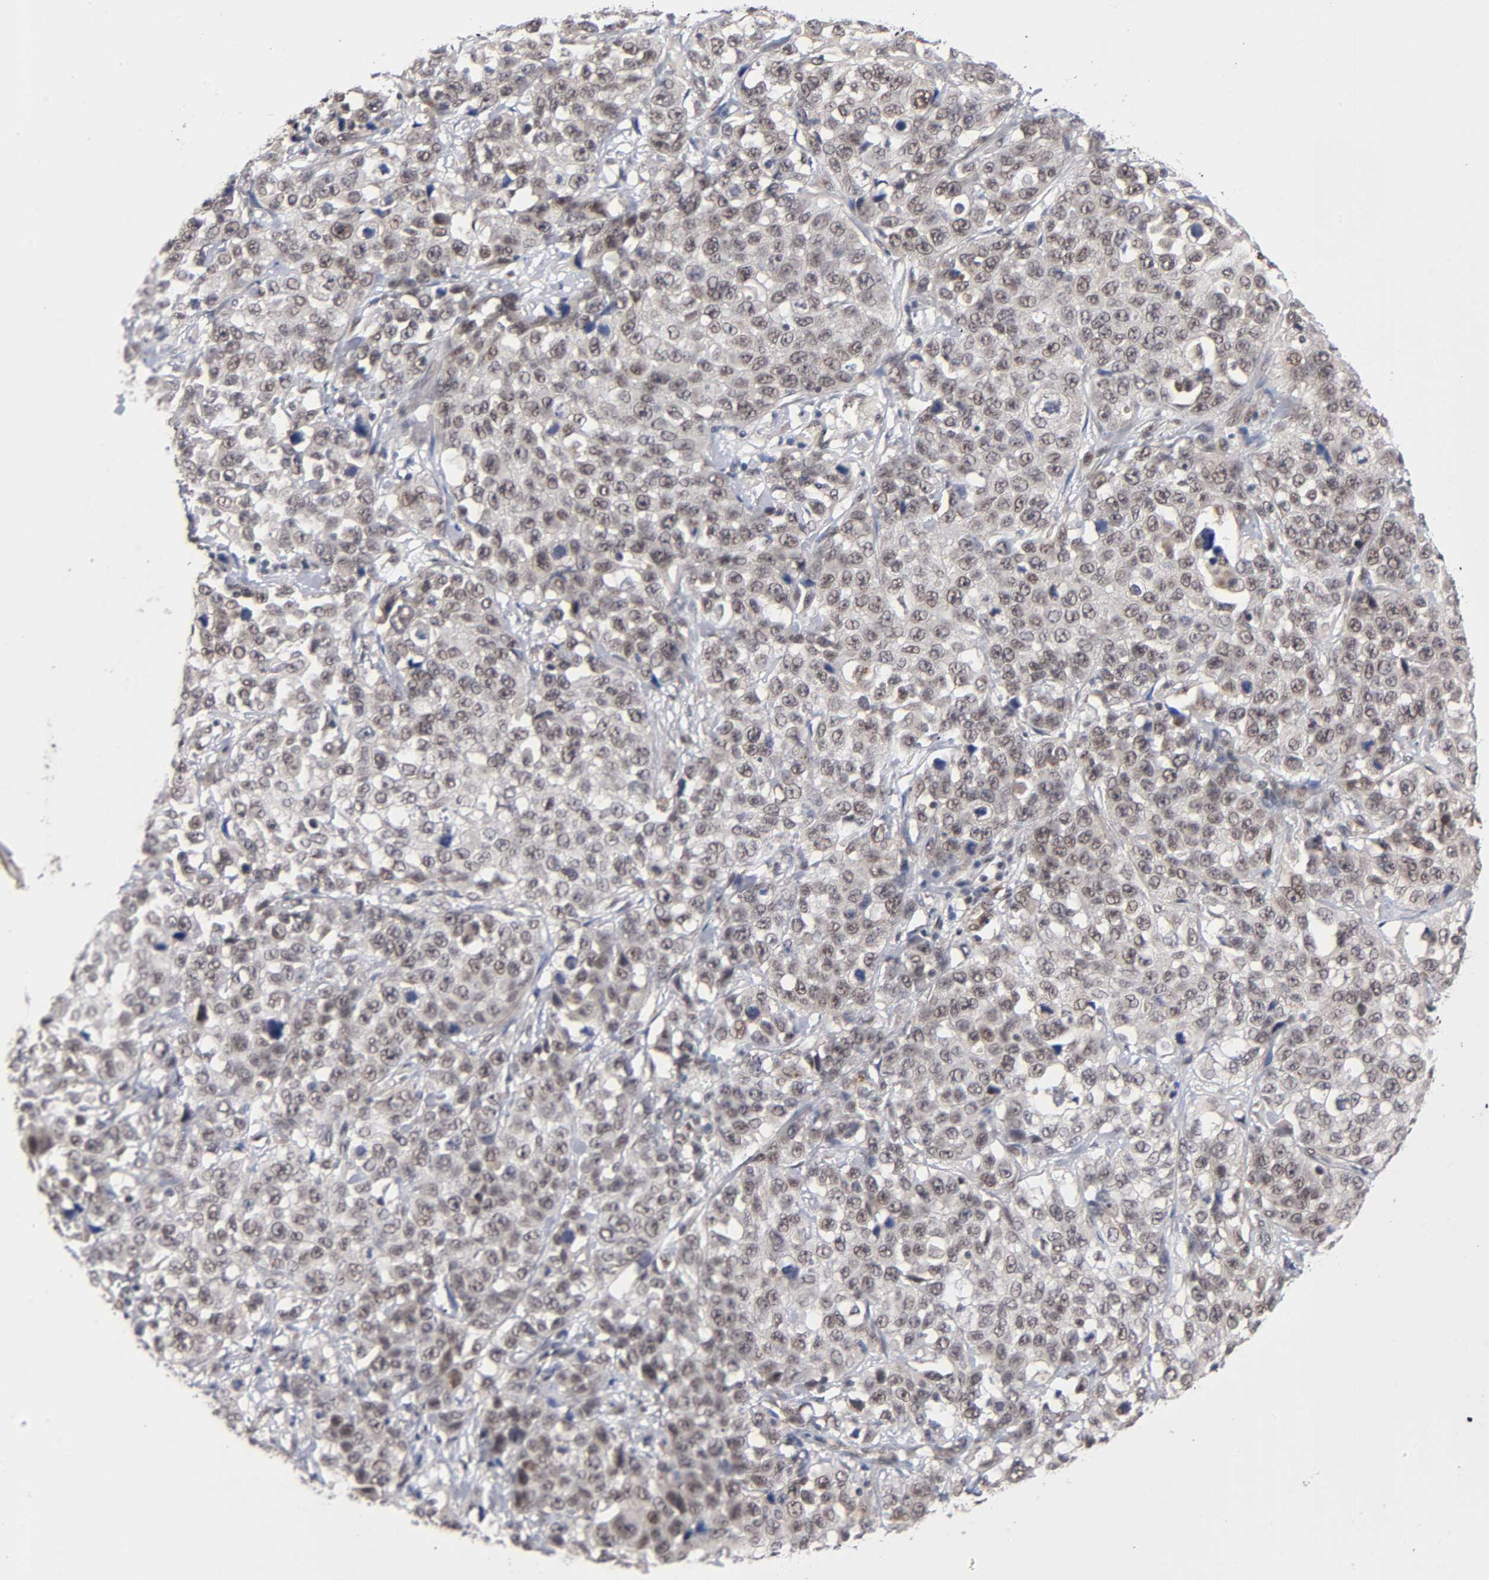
{"staining": {"intensity": "weak", "quantity": ">75%", "location": "cytoplasmic/membranous,nuclear"}, "tissue": "stomach cancer", "cell_type": "Tumor cells", "image_type": "cancer", "snomed": [{"axis": "morphology", "description": "Normal tissue, NOS"}, {"axis": "morphology", "description": "Adenocarcinoma, NOS"}, {"axis": "topography", "description": "Stomach"}], "caption": "Immunohistochemical staining of stomach cancer exhibits weak cytoplasmic/membranous and nuclear protein expression in about >75% of tumor cells. Nuclei are stained in blue.", "gene": "EP300", "patient": {"sex": "male", "age": 48}}